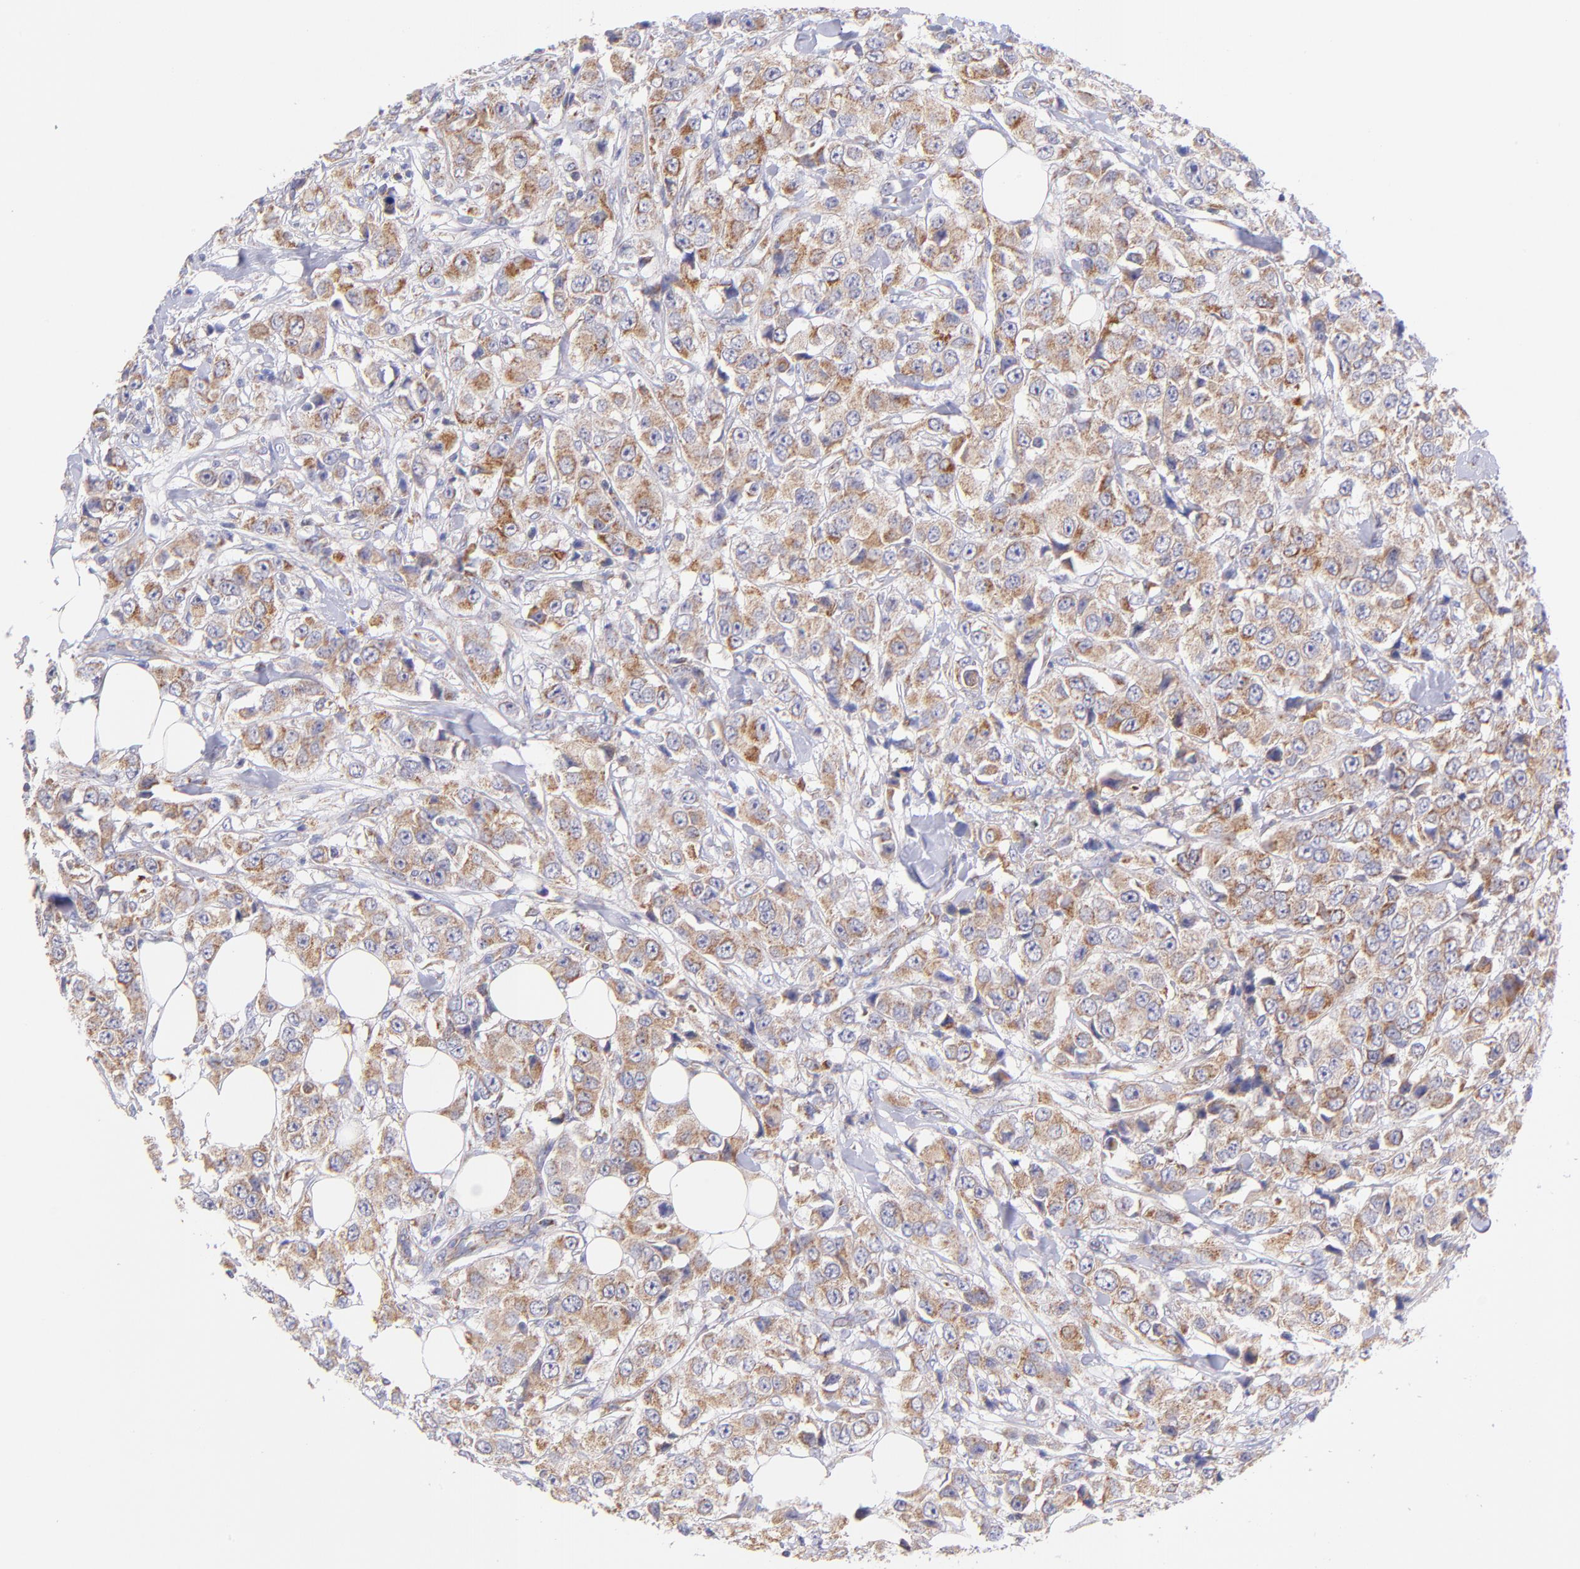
{"staining": {"intensity": "moderate", "quantity": ">75%", "location": "cytoplasmic/membranous"}, "tissue": "breast cancer", "cell_type": "Tumor cells", "image_type": "cancer", "snomed": [{"axis": "morphology", "description": "Duct carcinoma"}, {"axis": "topography", "description": "Breast"}], "caption": "IHC of human breast cancer (infiltrating ductal carcinoma) displays medium levels of moderate cytoplasmic/membranous staining in approximately >75% of tumor cells. The staining is performed using DAB brown chromogen to label protein expression. The nuclei are counter-stained blue using hematoxylin.", "gene": "NDUFB7", "patient": {"sex": "female", "age": 58}}